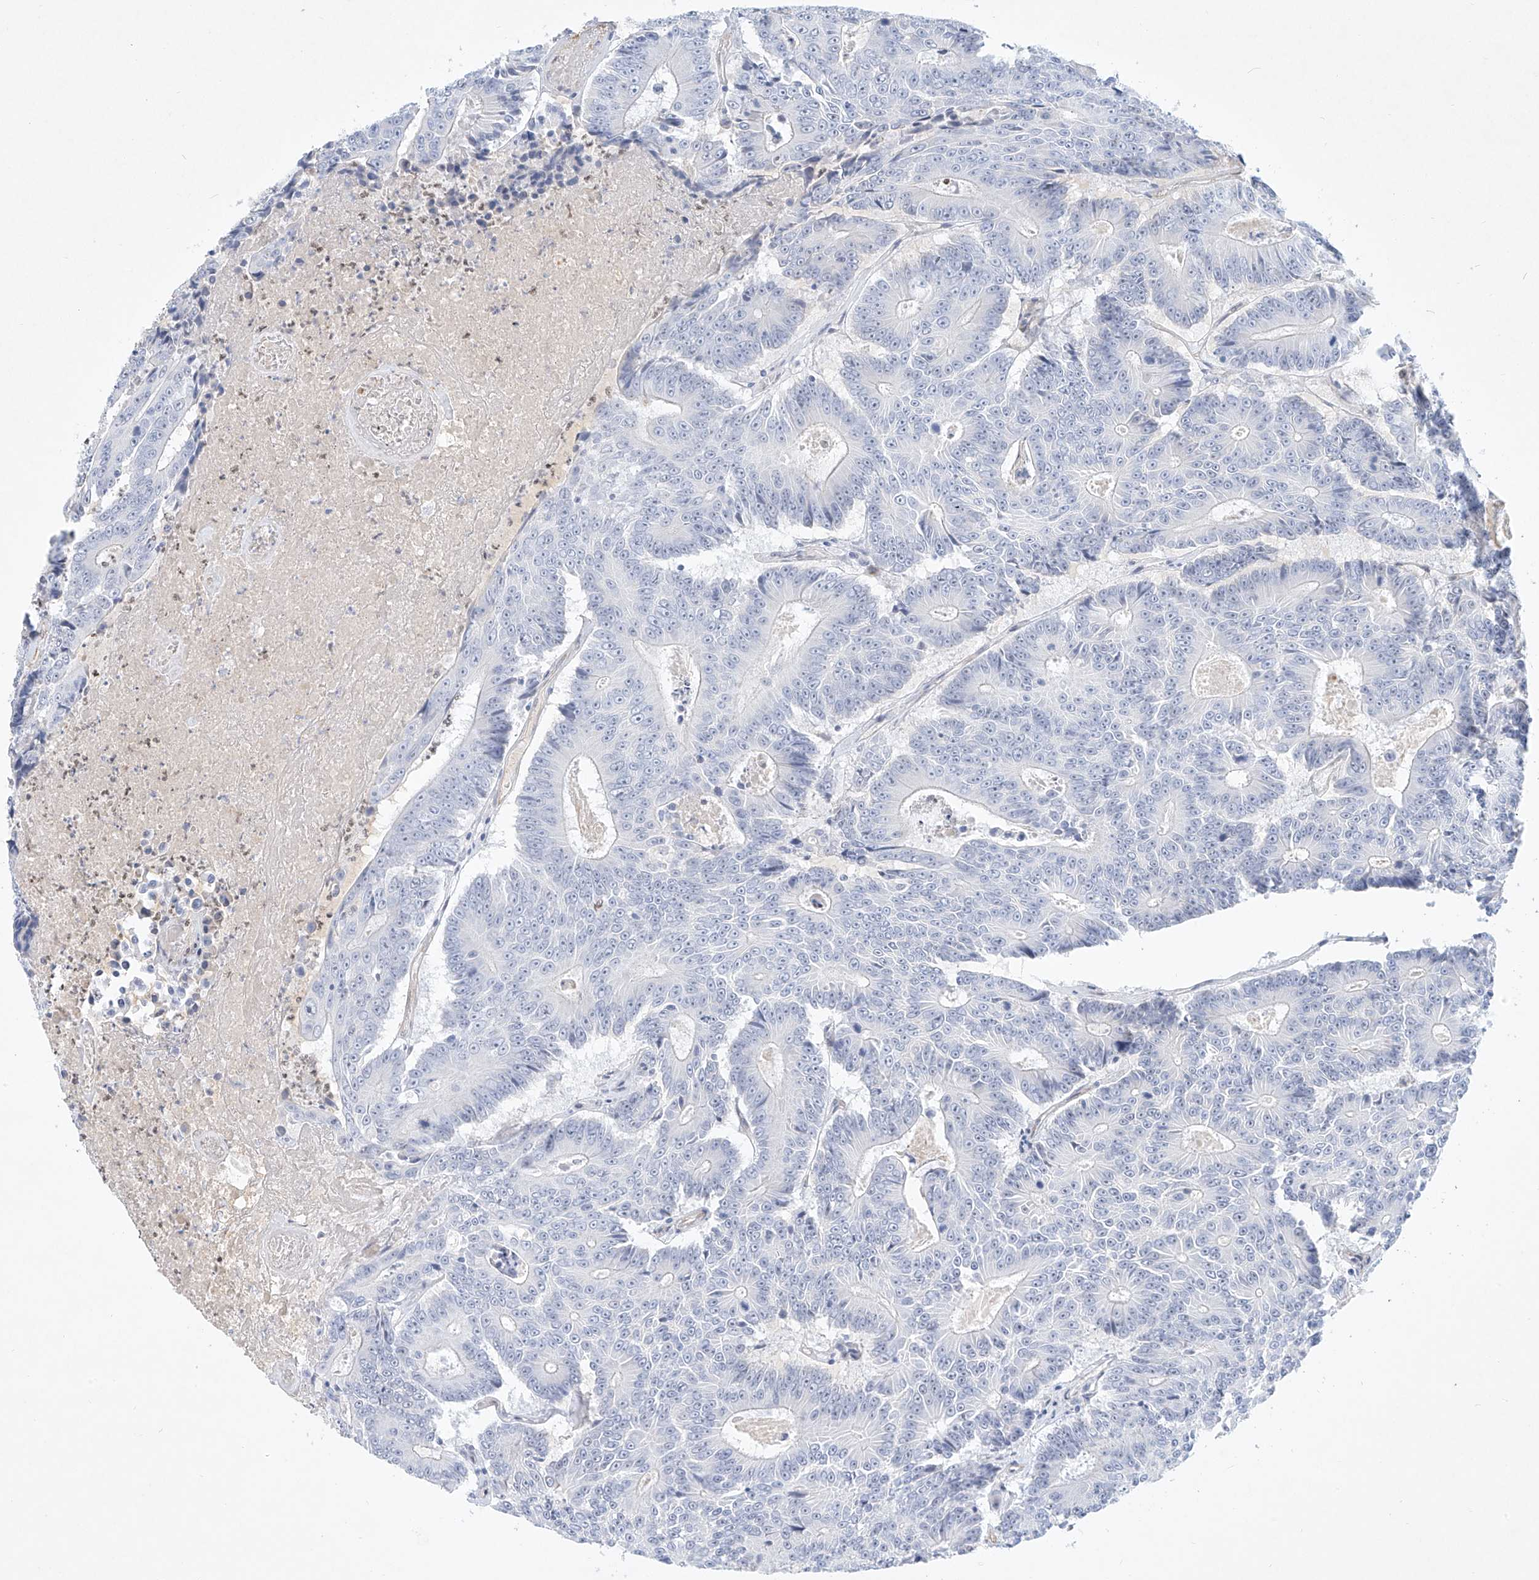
{"staining": {"intensity": "negative", "quantity": "none", "location": "none"}, "tissue": "colorectal cancer", "cell_type": "Tumor cells", "image_type": "cancer", "snomed": [{"axis": "morphology", "description": "Adenocarcinoma, NOS"}, {"axis": "topography", "description": "Colon"}], "caption": "This is an immunohistochemistry (IHC) photomicrograph of human colorectal cancer. There is no positivity in tumor cells.", "gene": "REEP2", "patient": {"sex": "male", "age": 83}}